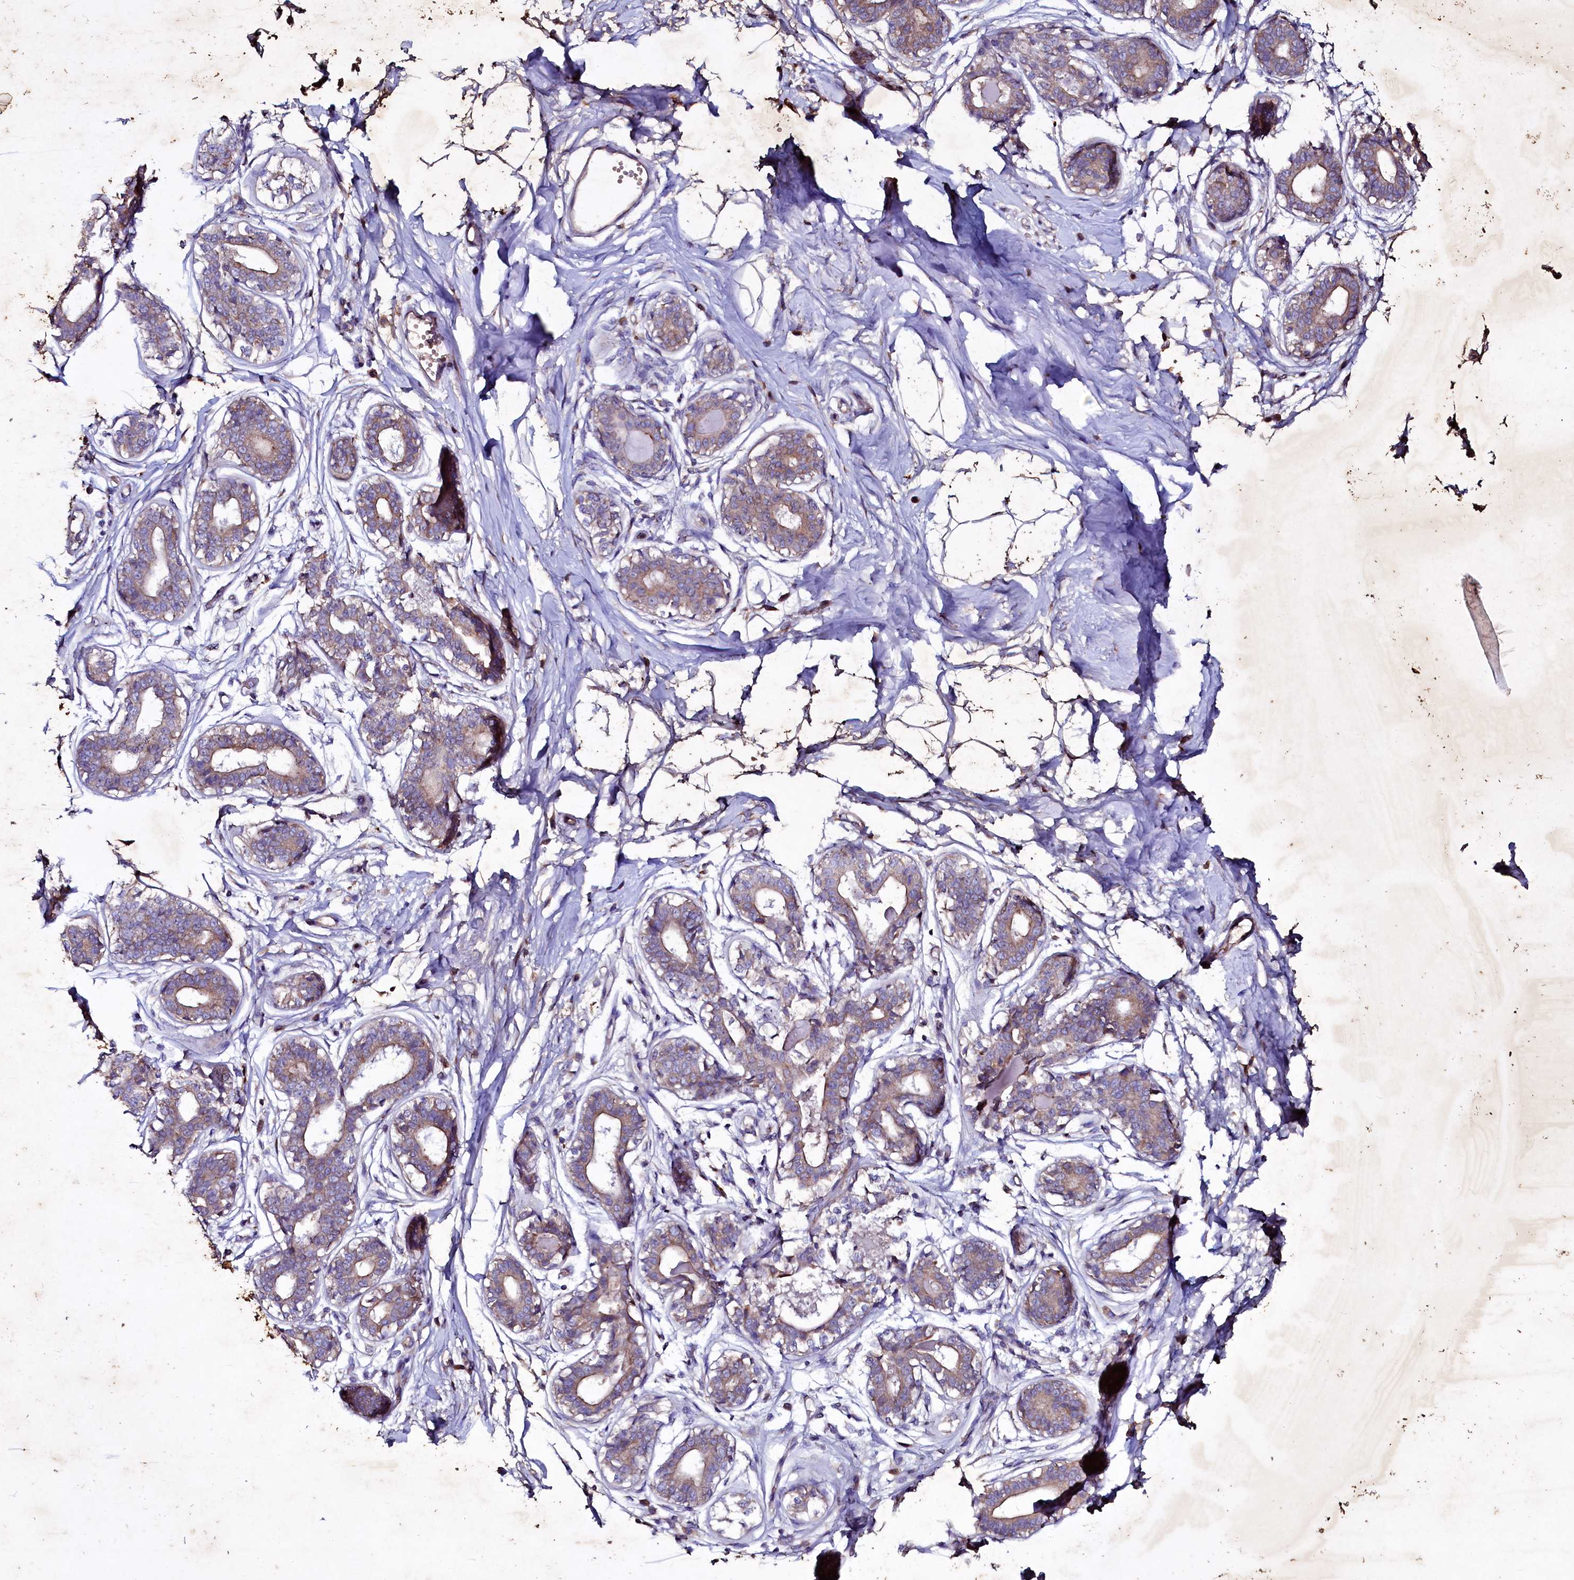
{"staining": {"intensity": "weak", "quantity": "25%-75%", "location": "cytoplasmic/membranous"}, "tissue": "breast", "cell_type": "Glandular cells", "image_type": "normal", "snomed": [{"axis": "morphology", "description": "Normal tissue, NOS"}, {"axis": "topography", "description": "Breast"}], "caption": "IHC histopathology image of normal breast: breast stained using immunohistochemistry (IHC) displays low levels of weak protein expression localized specifically in the cytoplasmic/membranous of glandular cells, appearing as a cytoplasmic/membranous brown color.", "gene": "SELENOT", "patient": {"sex": "female", "age": 45}}